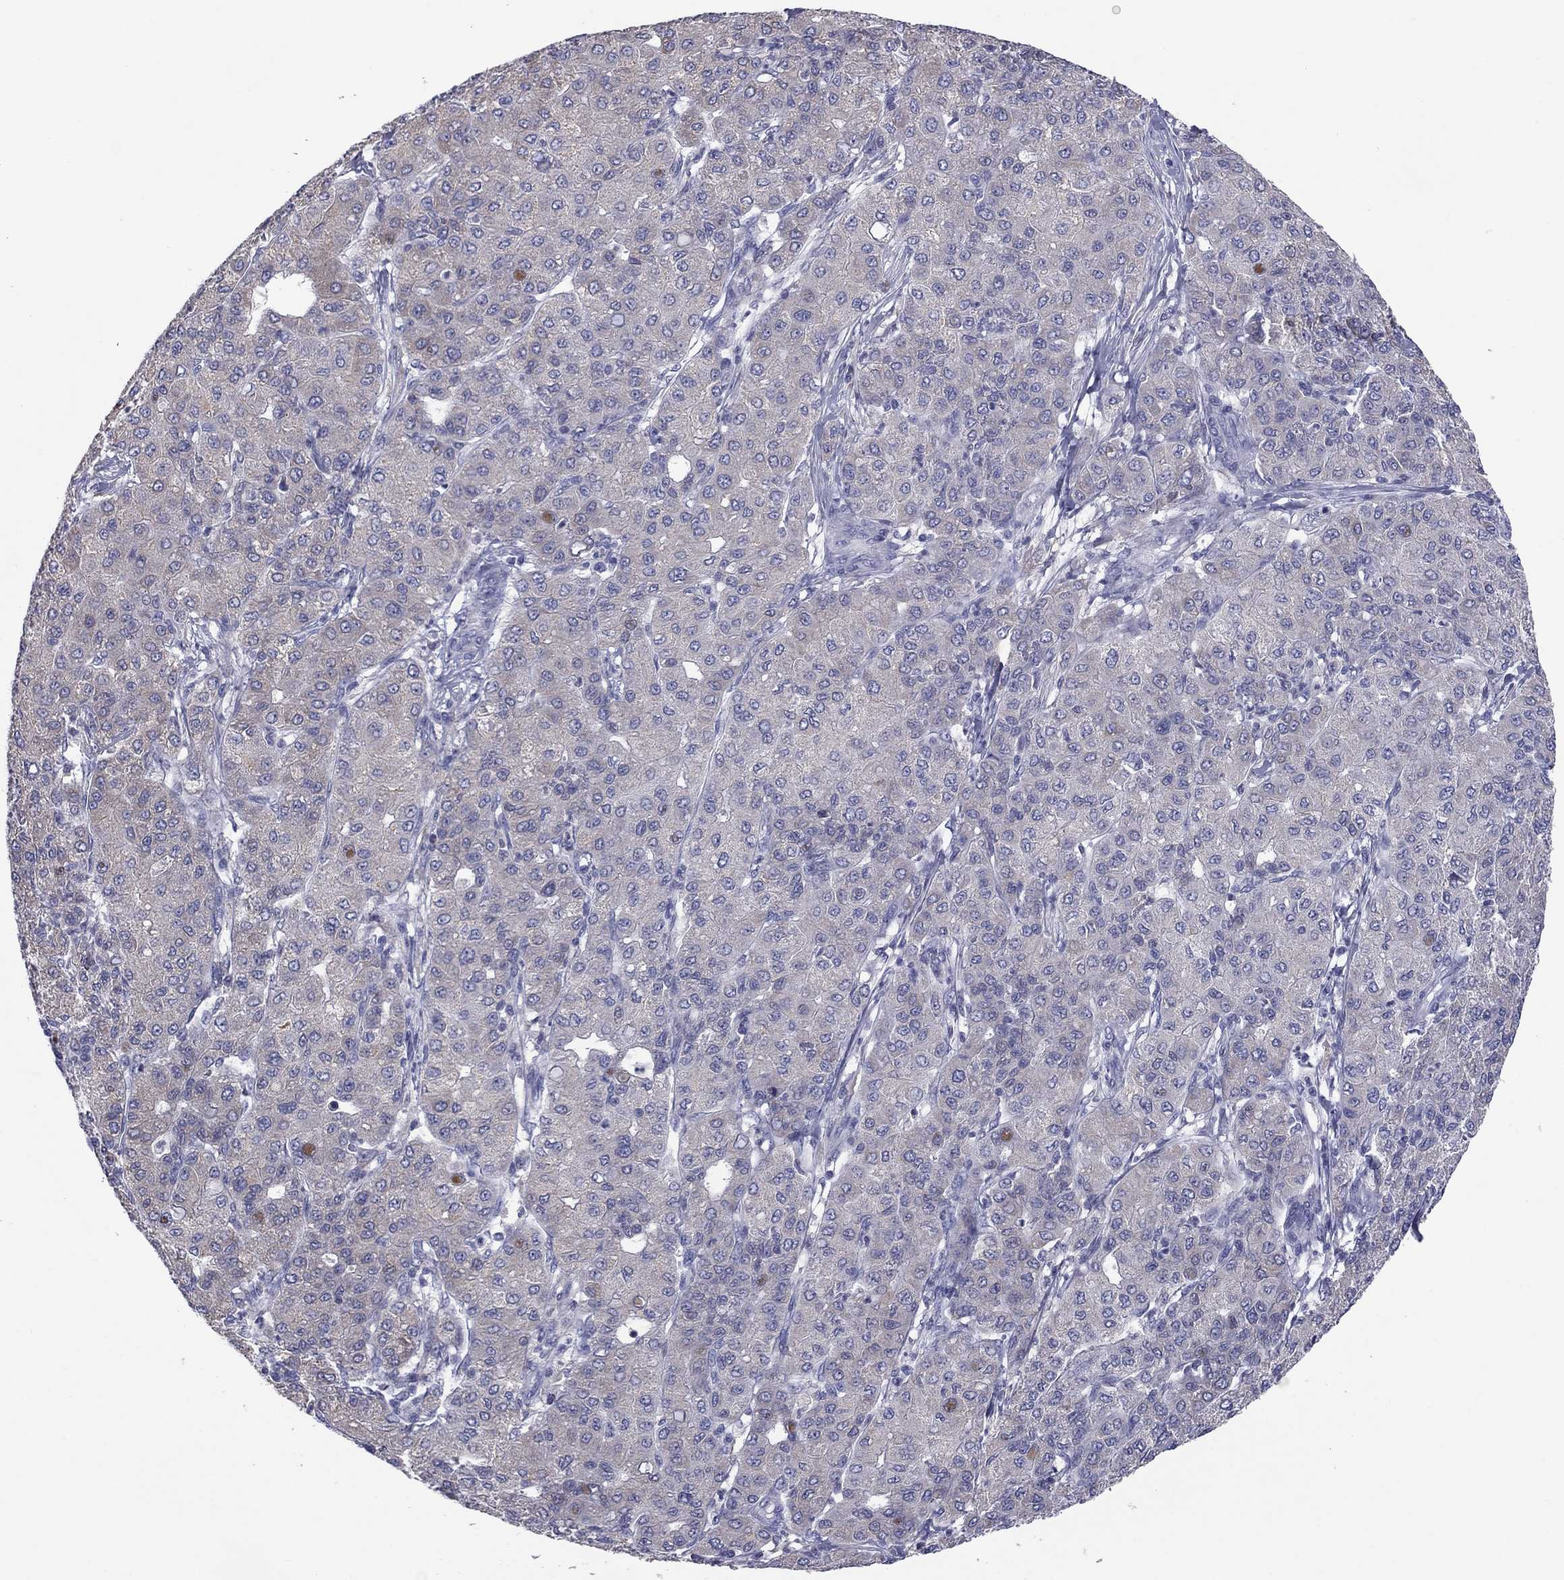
{"staining": {"intensity": "weak", "quantity": "<25%", "location": "cytoplasmic/membranous"}, "tissue": "liver cancer", "cell_type": "Tumor cells", "image_type": "cancer", "snomed": [{"axis": "morphology", "description": "Carcinoma, Hepatocellular, NOS"}, {"axis": "topography", "description": "Liver"}], "caption": "High magnification brightfield microscopy of liver cancer stained with DAB (brown) and counterstained with hematoxylin (blue): tumor cells show no significant positivity.", "gene": "TMPRSS11A", "patient": {"sex": "male", "age": 65}}